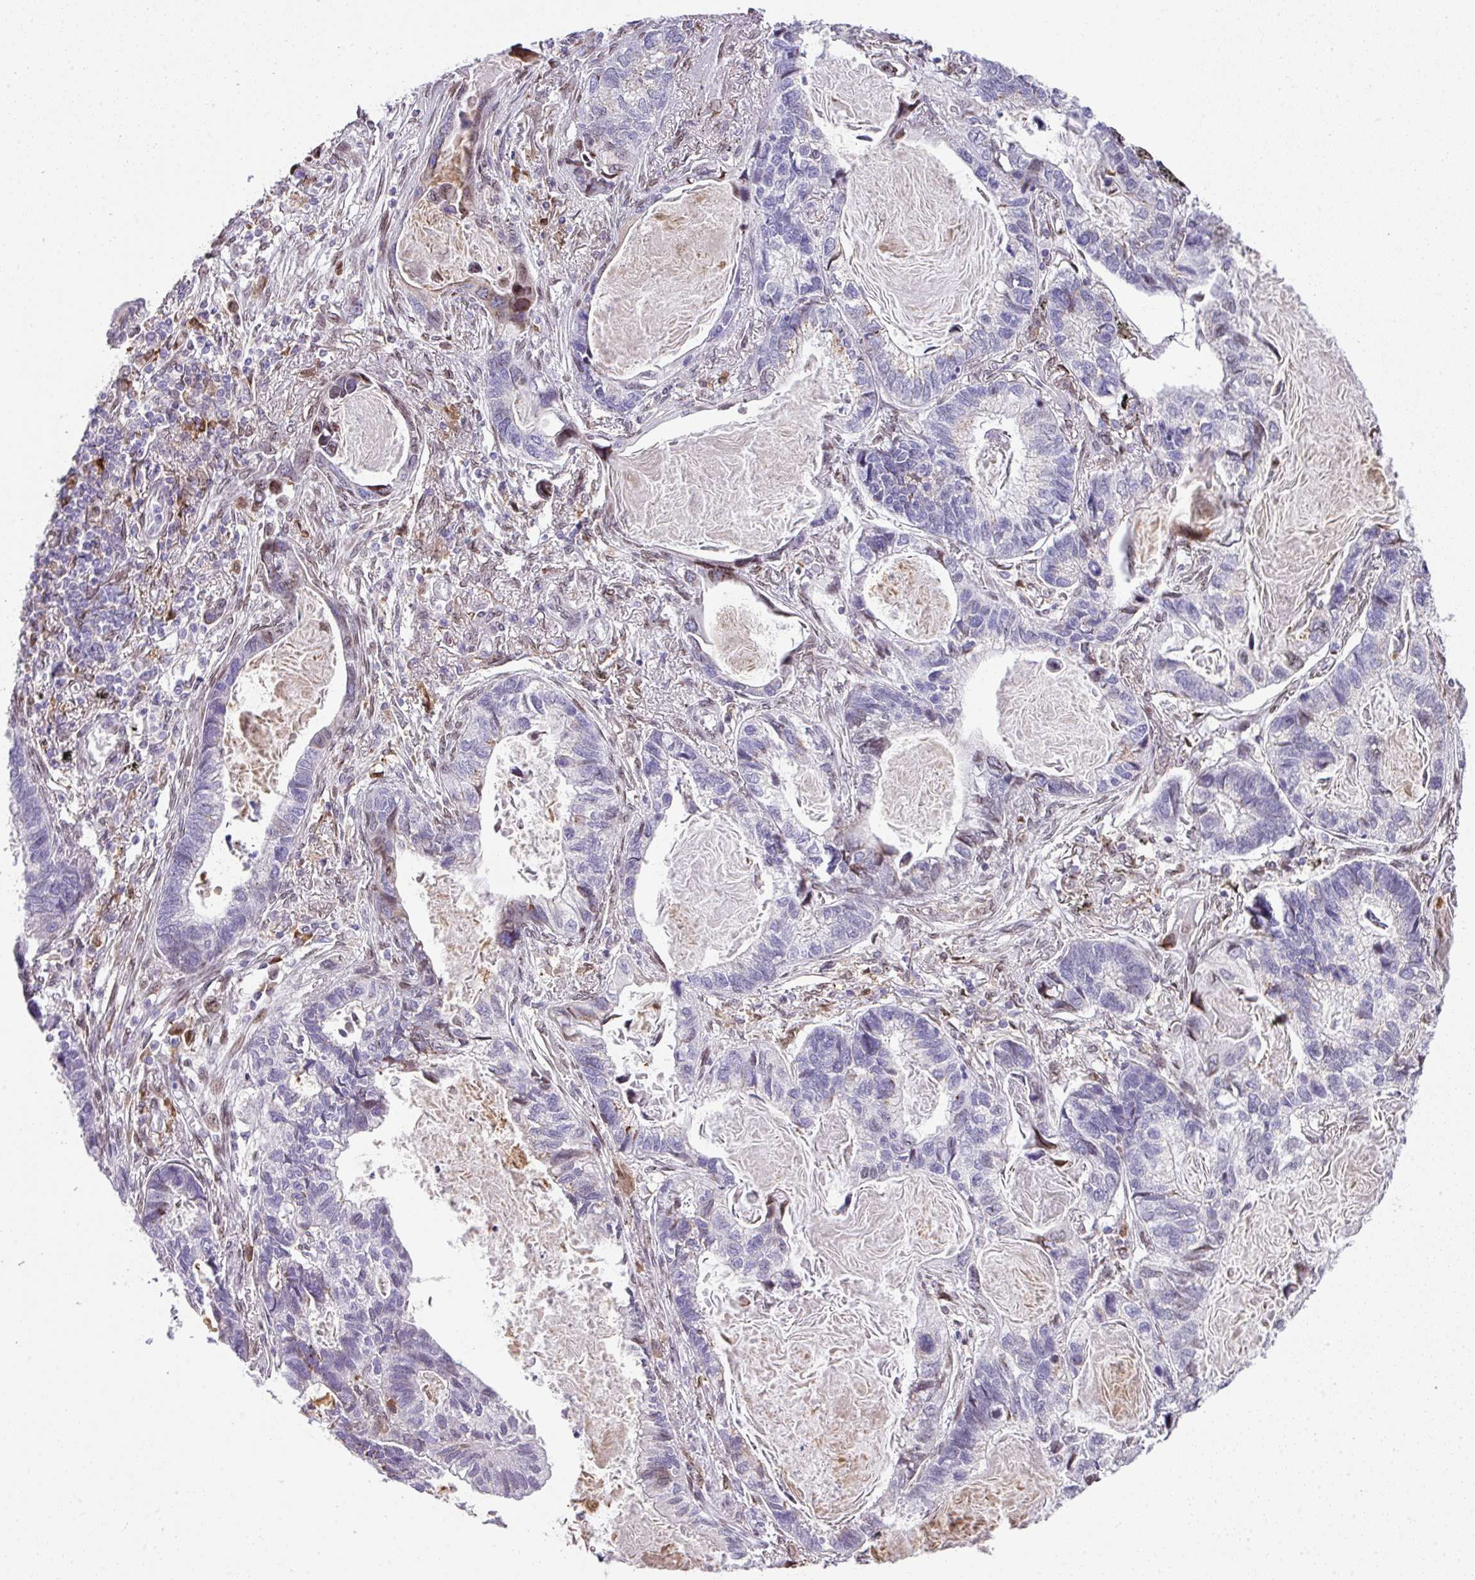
{"staining": {"intensity": "negative", "quantity": "none", "location": "none"}, "tissue": "lung cancer", "cell_type": "Tumor cells", "image_type": "cancer", "snomed": [{"axis": "morphology", "description": "Adenocarcinoma, NOS"}, {"axis": "topography", "description": "Lung"}], "caption": "Immunohistochemical staining of lung adenocarcinoma shows no significant positivity in tumor cells.", "gene": "PLK1", "patient": {"sex": "male", "age": 67}}